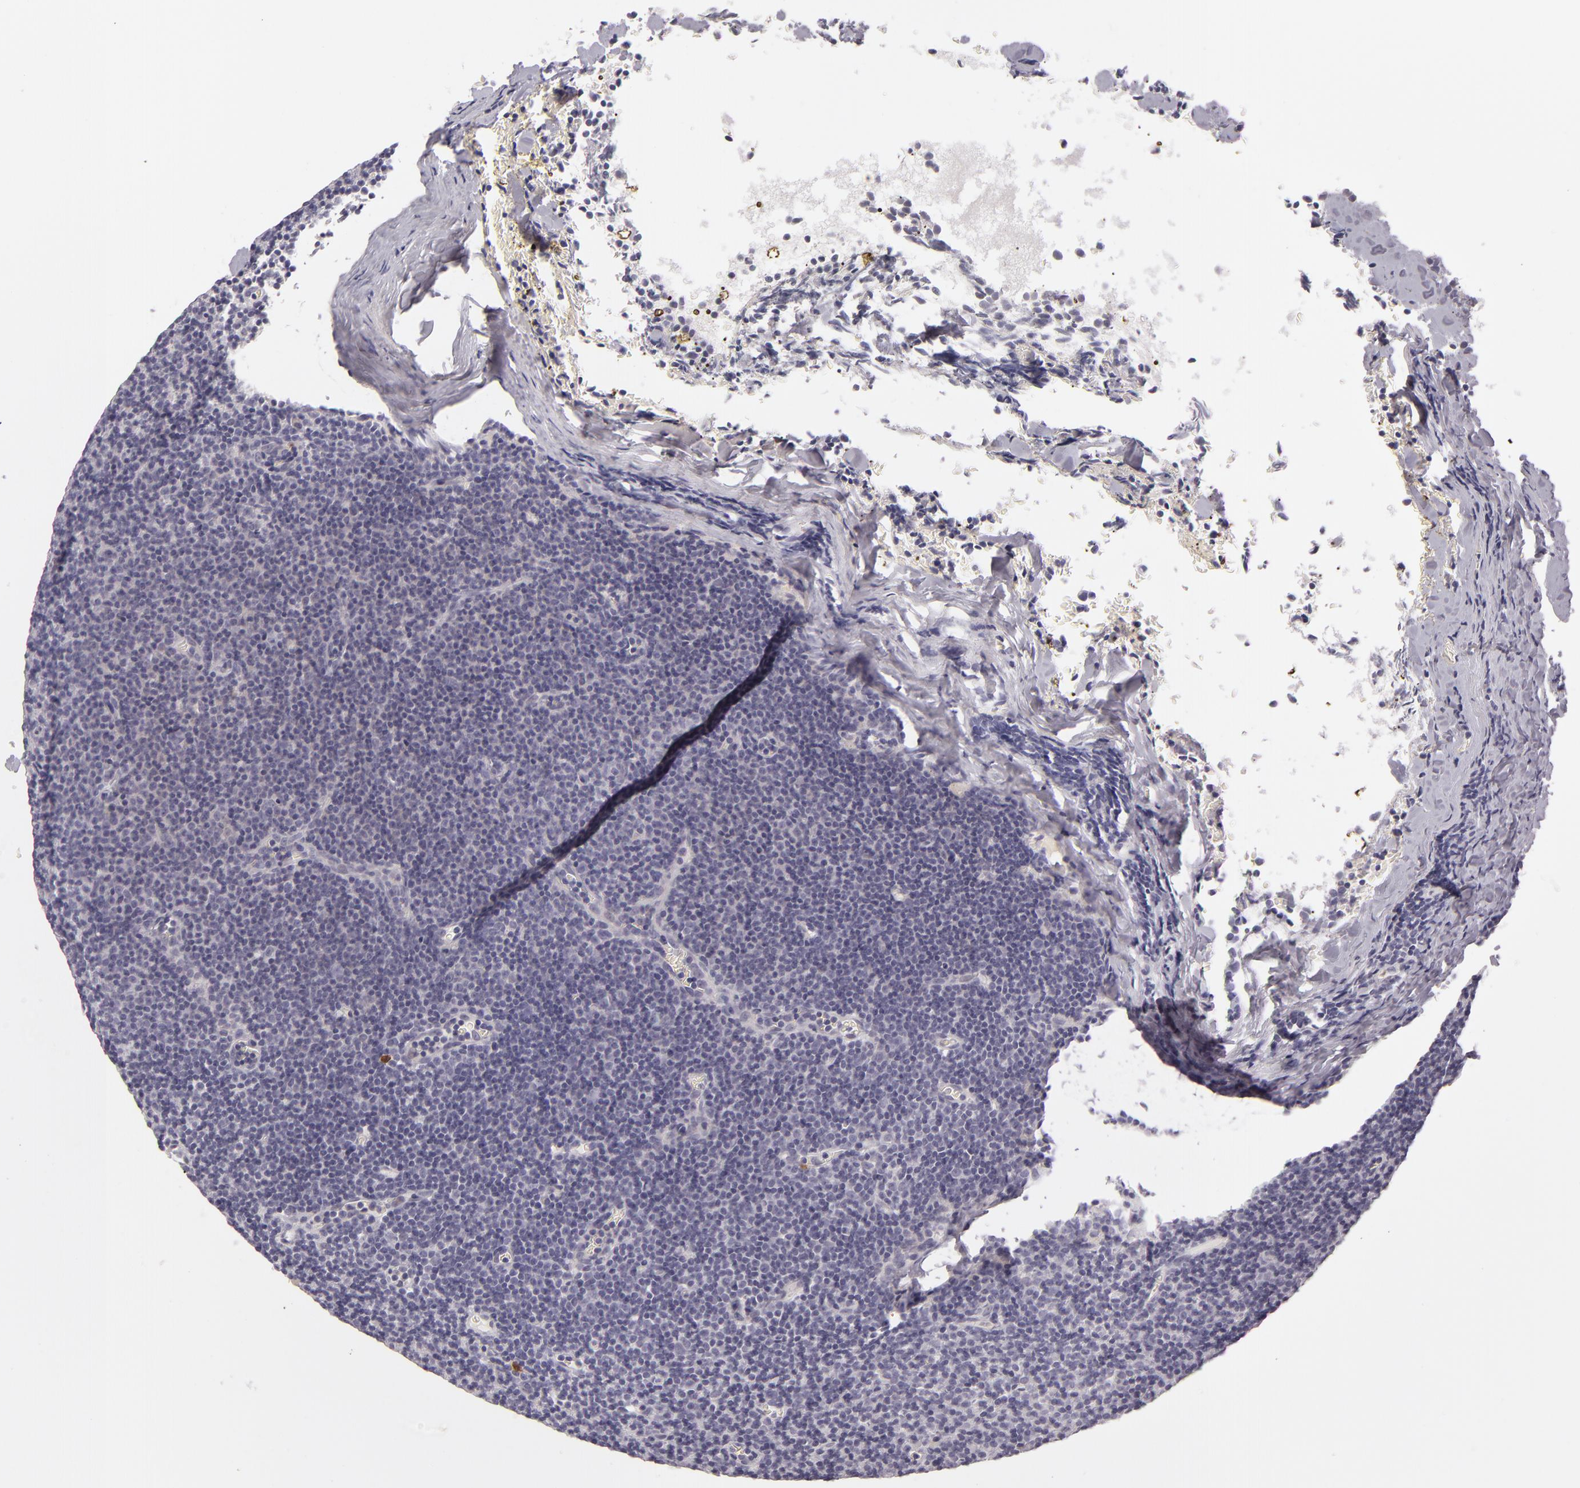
{"staining": {"intensity": "negative", "quantity": "none", "location": "none"}, "tissue": "lymphoma", "cell_type": "Tumor cells", "image_type": "cancer", "snomed": [{"axis": "morphology", "description": "Malignant lymphoma, non-Hodgkin's type, Low grade"}, {"axis": "topography", "description": "Lymph node"}], "caption": "Immunohistochemistry (IHC) image of neoplastic tissue: human lymphoma stained with DAB (3,3'-diaminobenzidine) displays no significant protein expression in tumor cells.", "gene": "FAM181A", "patient": {"sex": "male", "age": 57}}